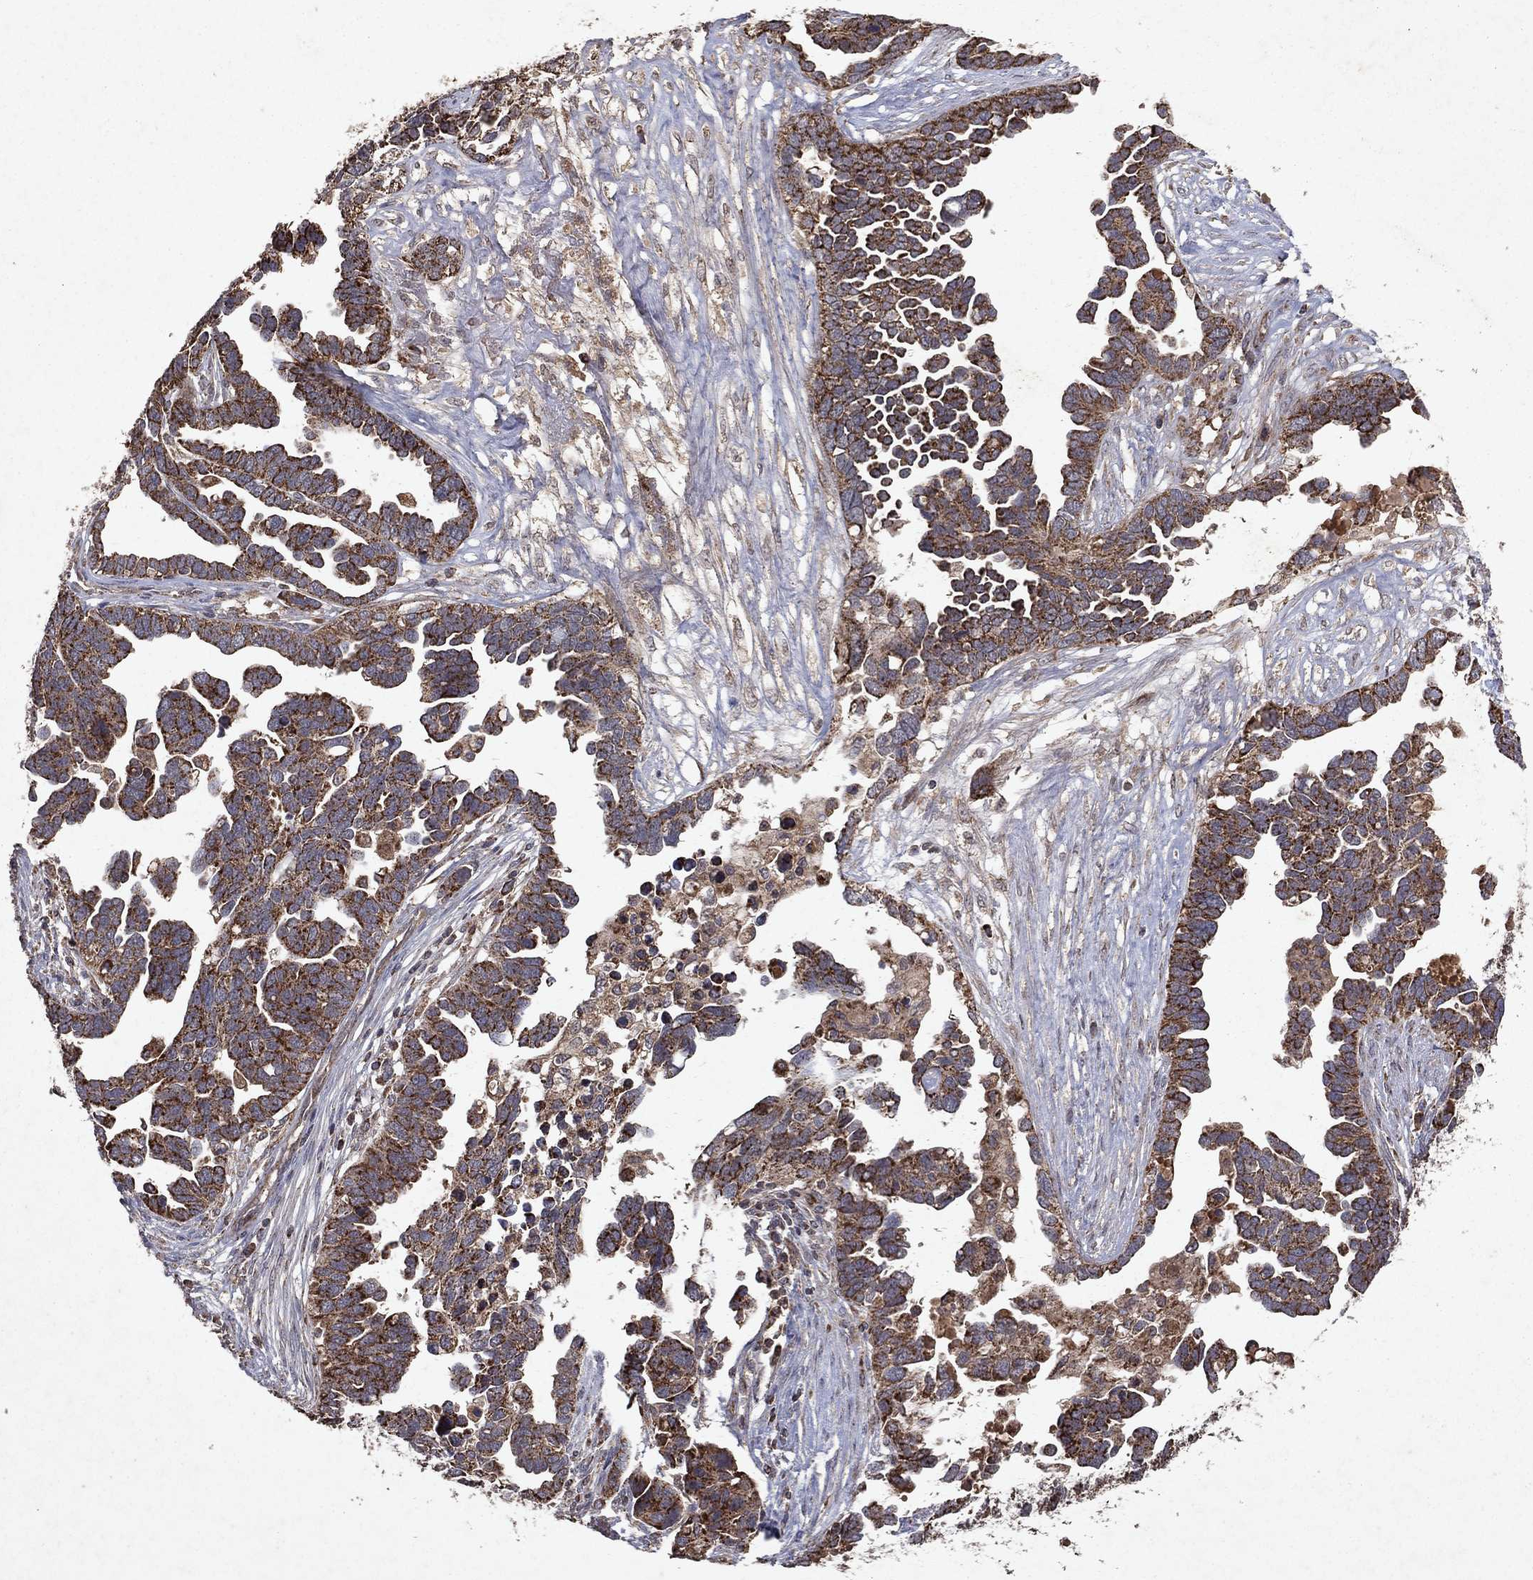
{"staining": {"intensity": "strong", "quantity": ">75%", "location": "cytoplasmic/membranous"}, "tissue": "ovarian cancer", "cell_type": "Tumor cells", "image_type": "cancer", "snomed": [{"axis": "morphology", "description": "Cystadenocarcinoma, serous, NOS"}, {"axis": "topography", "description": "Ovary"}], "caption": "Immunohistochemical staining of ovarian serous cystadenocarcinoma reveals strong cytoplasmic/membranous protein staining in approximately >75% of tumor cells. Nuclei are stained in blue.", "gene": "PYROXD2", "patient": {"sex": "female", "age": 54}}